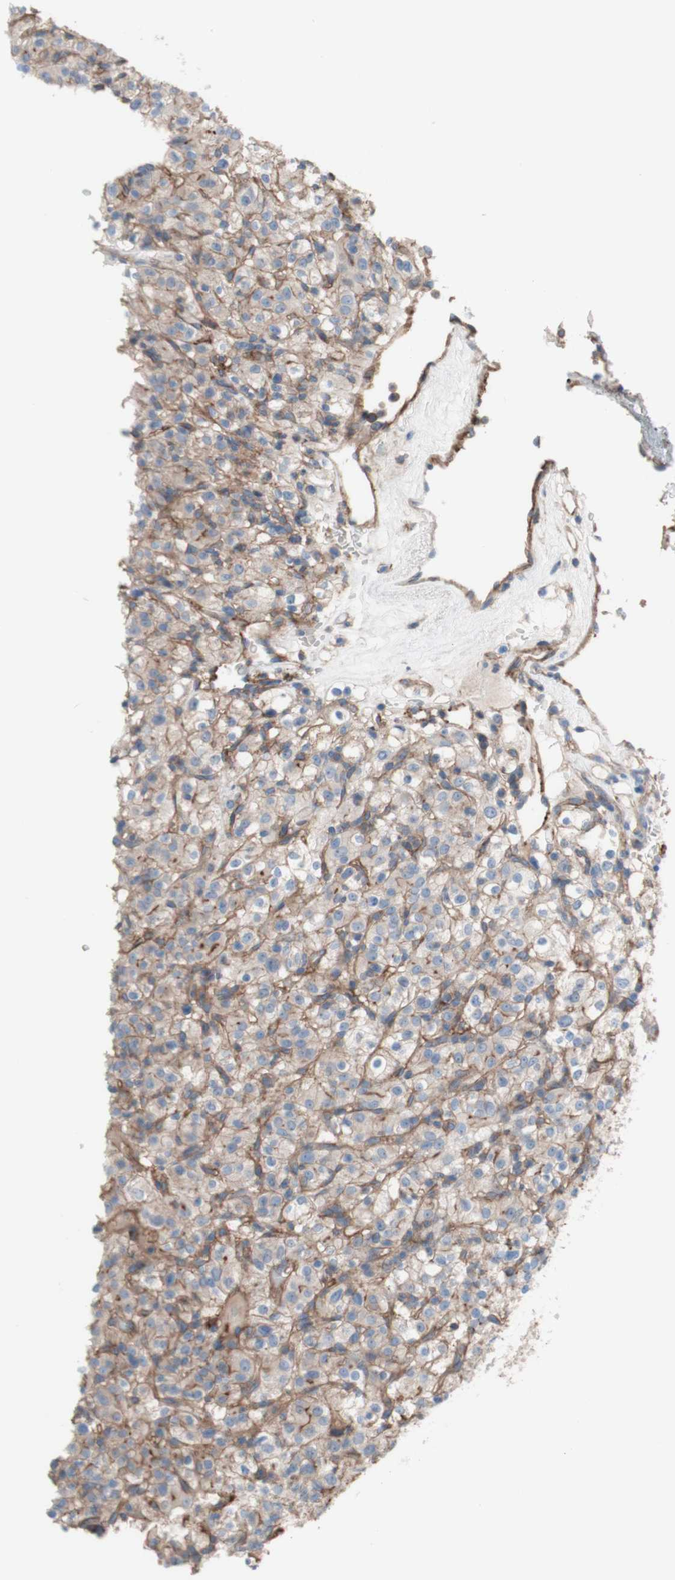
{"staining": {"intensity": "weak", "quantity": ">75%", "location": "cytoplasmic/membranous"}, "tissue": "renal cancer", "cell_type": "Tumor cells", "image_type": "cancer", "snomed": [{"axis": "morphology", "description": "Normal tissue, NOS"}, {"axis": "morphology", "description": "Adenocarcinoma, NOS"}, {"axis": "topography", "description": "Kidney"}], "caption": "This histopathology image exhibits immunohistochemistry (IHC) staining of renal cancer (adenocarcinoma), with low weak cytoplasmic/membranous expression in about >75% of tumor cells.", "gene": "CD46", "patient": {"sex": "female", "age": 72}}